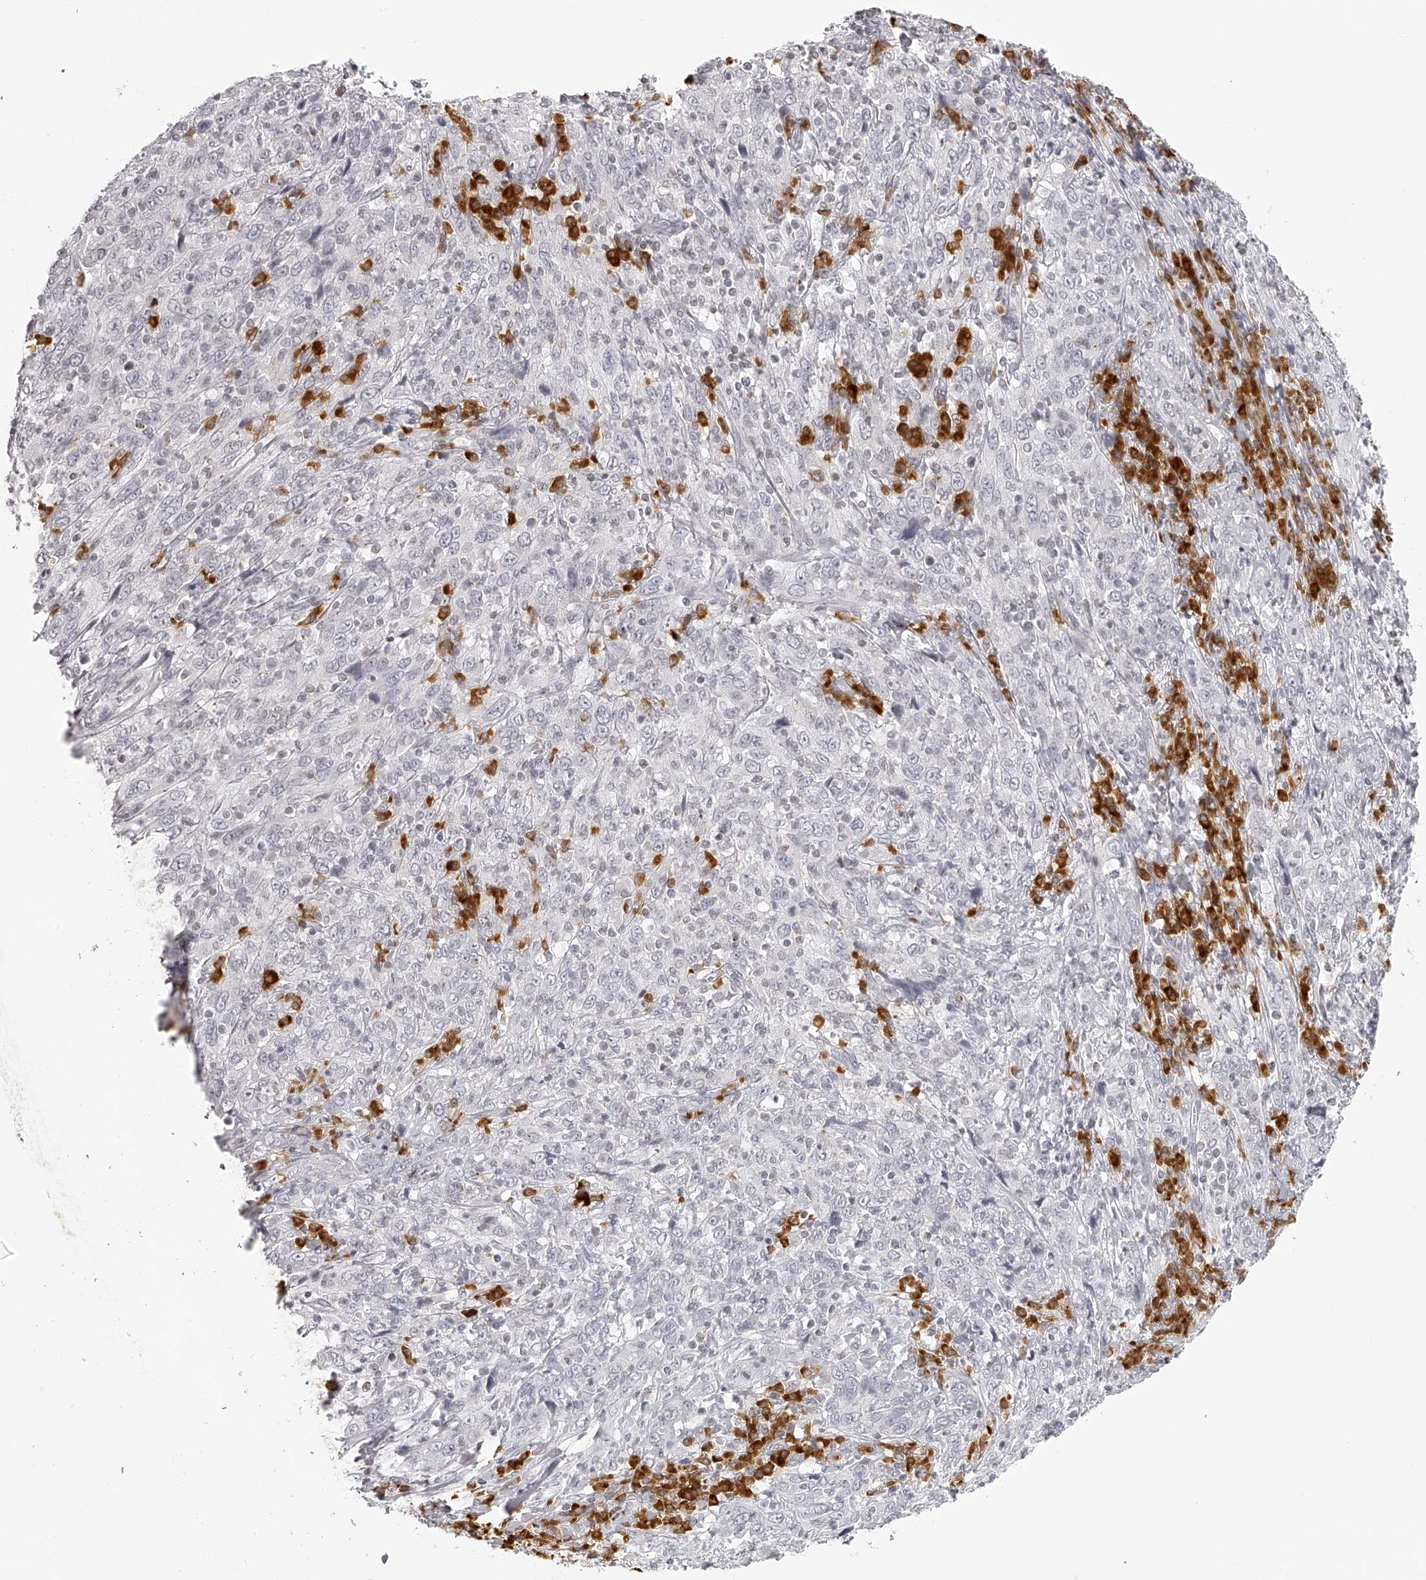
{"staining": {"intensity": "negative", "quantity": "none", "location": "none"}, "tissue": "cervical cancer", "cell_type": "Tumor cells", "image_type": "cancer", "snomed": [{"axis": "morphology", "description": "Squamous cell carcinoma, NOS"}, {"axis": "topography", "description": "Cervix"}], "caption": "This is a histopathology image of IHC staining of cervical cancer (squamous cell carcinoma), which shows no expression in tumor cells. The staining is performed using DAB (3,3'-diaminobenzidine) brown chromogen with nuclei counter-stained in using hematoxylin.", "gene": "SEC11C", "patient": {"sex": "female", "age": 46}}